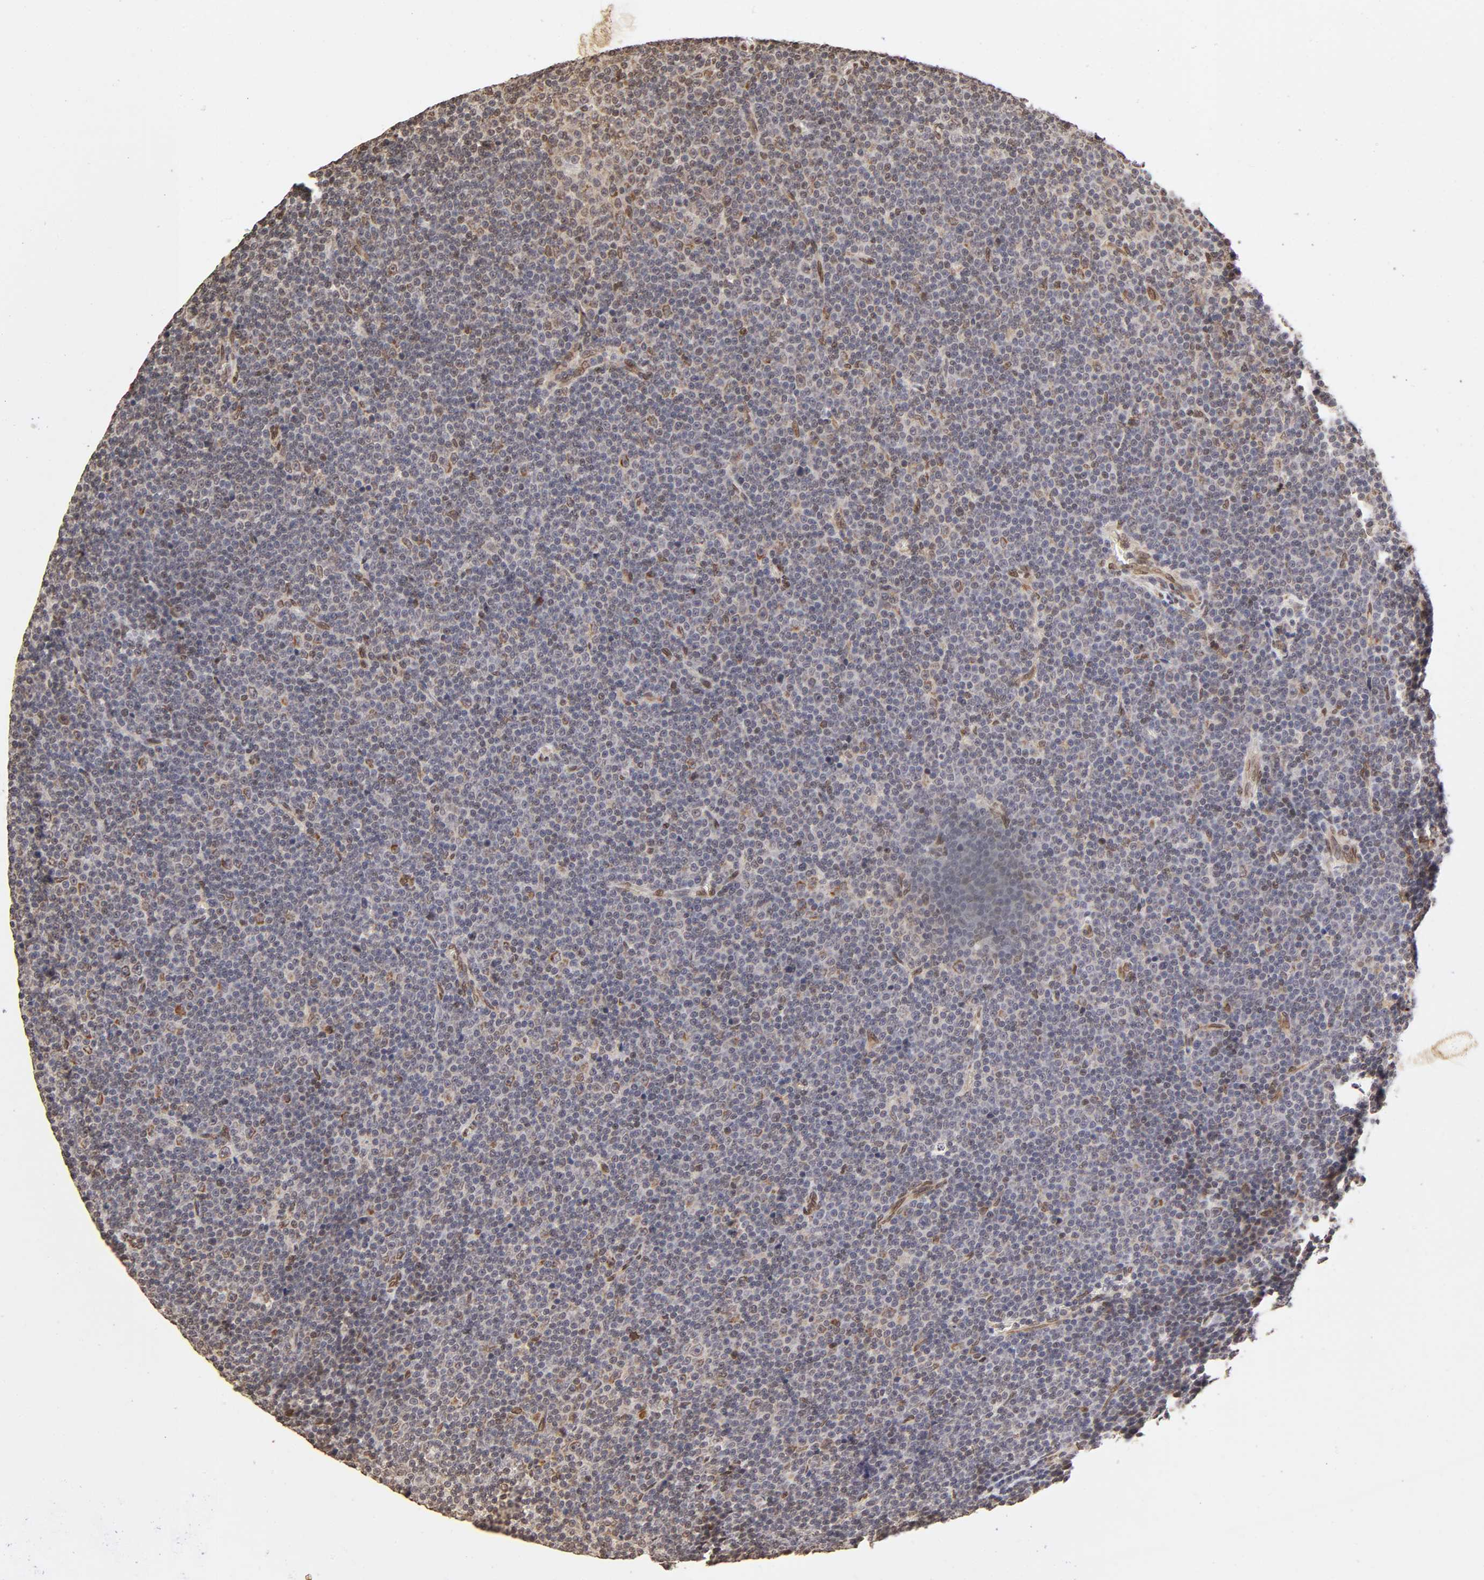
{"staining": {"intensity": "weak", "quantity": "25%-75%", "location": "nuclear"}, "tissue": "lymphoma", "cell_type": "Tumor cells", "image_type": "cancer", "snomed": [{"axis": "morphology", "description": "Malignant lymphoma, non-Hodgkin's type, Low grade"}, {"axis": "topography", "description": "Lymph node"}], "caption": "Immunohistochemical staining of human lymphoma displays low levels of weak nuclear protein expression in about 25%-75% of tumor cells.", "gene": "MLLT6", "patient": {"sex": "female", "age": 67}}